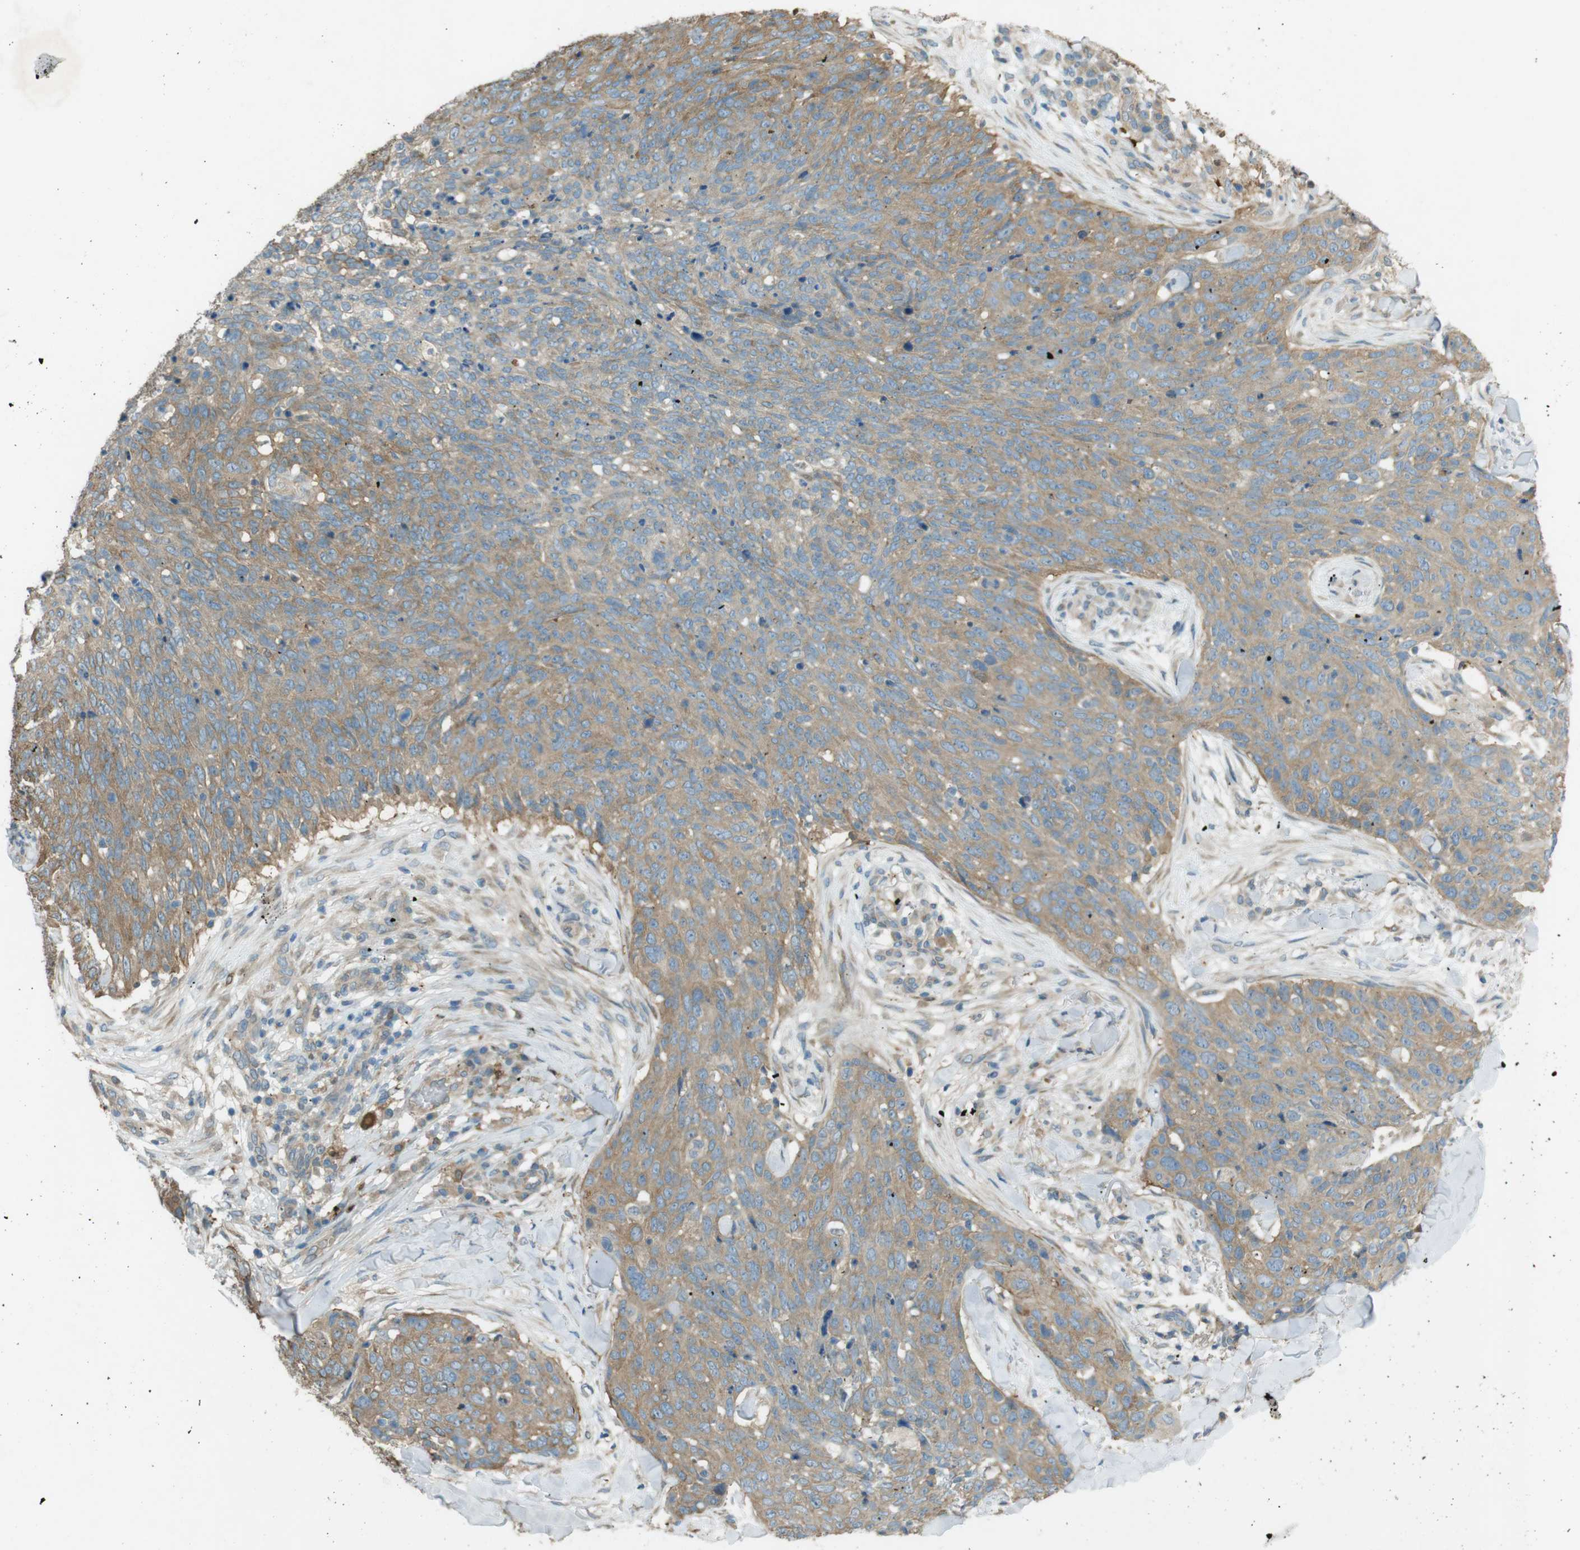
{"staining": {"intensity": "moderate", "quantity": ">75%", "location": "cytoplasmic/membranous"}, "tissue": "skin cancer", "cell_type": "Tumor cells", "image_type": "cancer", "snomed": [{"axis": "morphology", "description": "Squamous cell carcinoma in situ, NOS"}, {"axis": "morphology", "description": "Squamous cell carcinoma, NOS"}, {"axis": "topography", "description": "Skin"}], "caption": "A histopathology image showing moderate cytoplasmic/membranous staining in approximately >75% of tumor cells in skin cancer, as visualized by brown immunohistochemical staining.", "gene": "TMEM41B", "patient": {"sex": "male", "age": 93}}